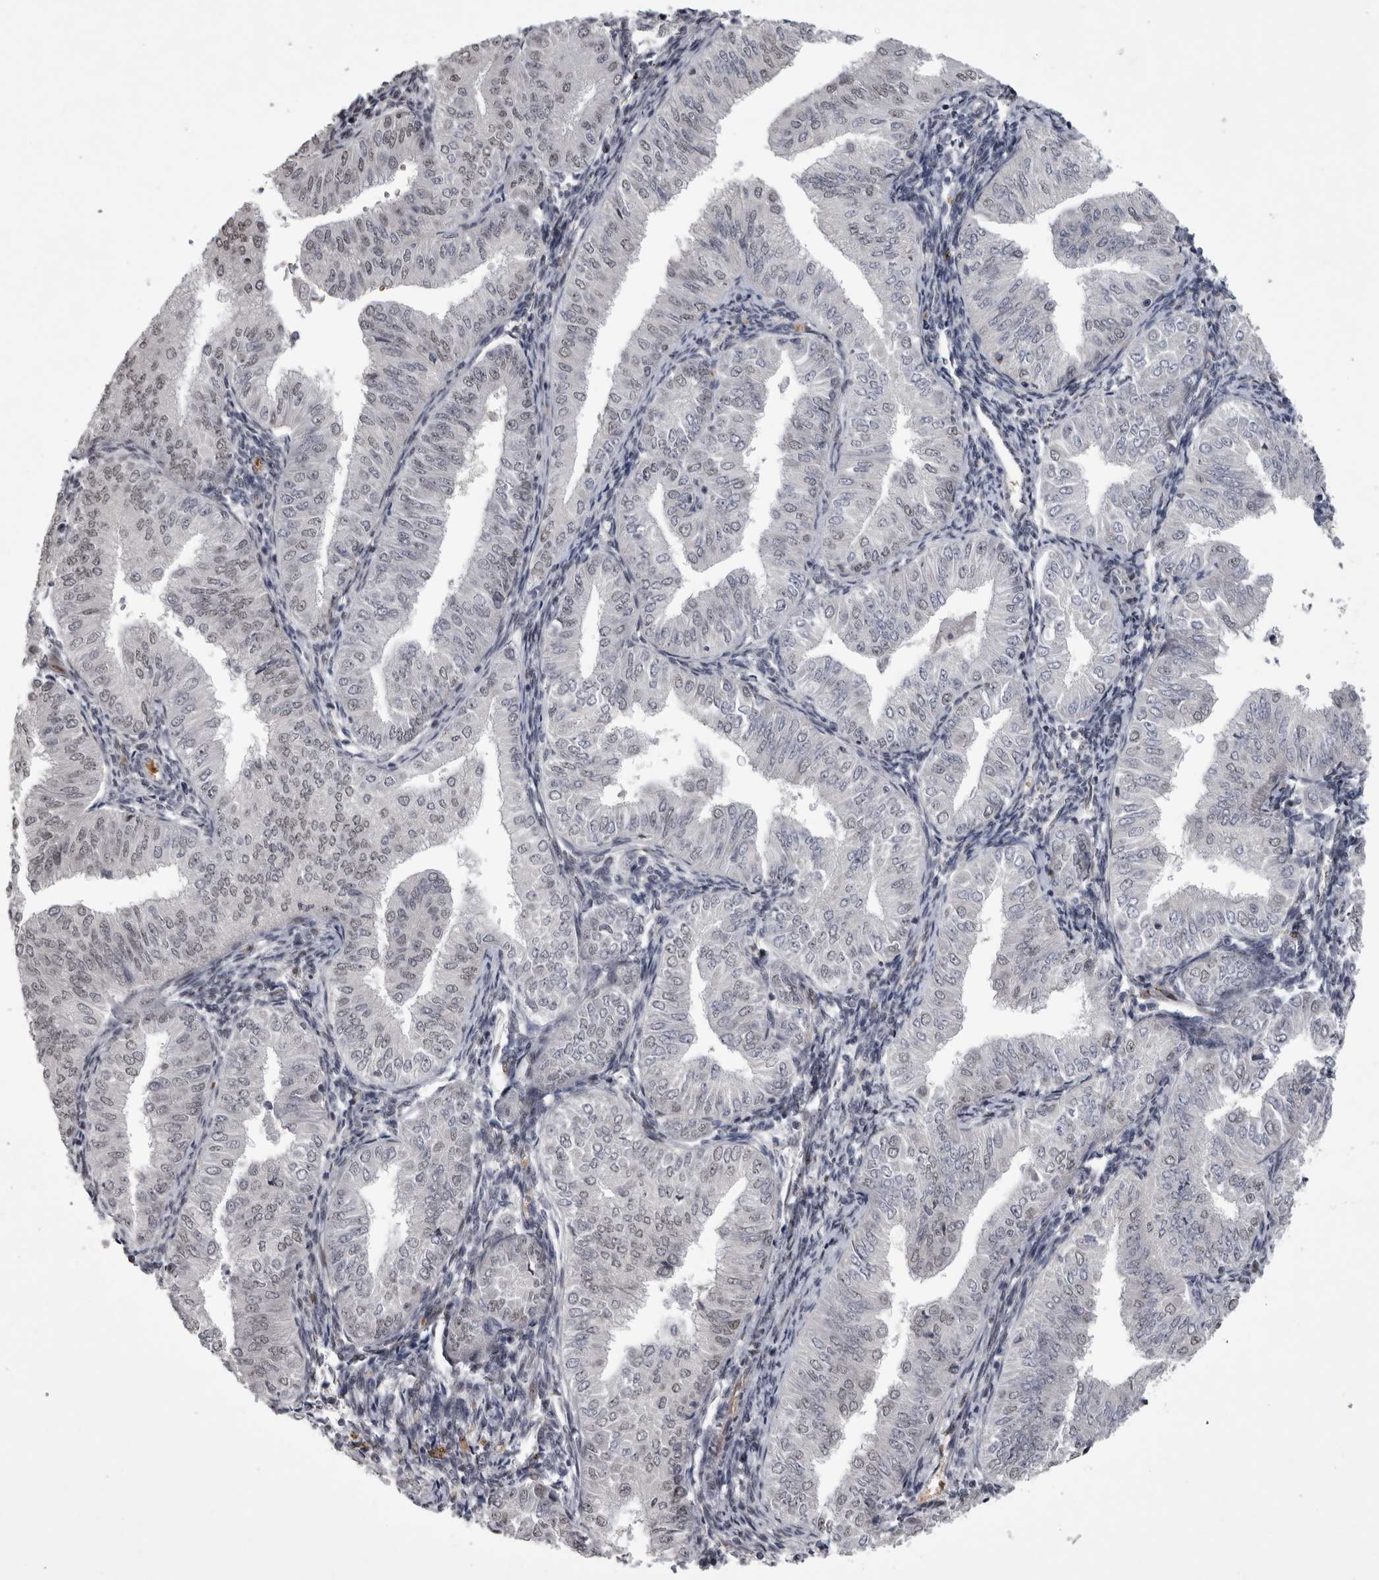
{"staining": {"intensity": "negative", "quantity": "none", "location": "none"}, "tissue": "endometrial cancer", "cell_type": "Tumor cells", "image_type": "cancer", "snomed": [{"axis": "morphology", "description": "Normal tissue, NOS"}, {"axis": "morphology", "description": "Adenocarcinoma, NOS"}, {"axis": "topography", "description": "Endometrium"}], "caption": "Immunohistochemistry micrograph of neoplastic tissue: human endometrial cancer (adenocarcinoma) stained with DAB (3,3'-diaminobenzidine) reveals no significant protein staining in tumor cells. The staining is performed using DAB (3,3'-diaminobenzidine) brown chromogen with nuclei counter-stained in using hematoxylin.", "gene": "IFI44", "patient": {"sex": "female", "age": 53}}